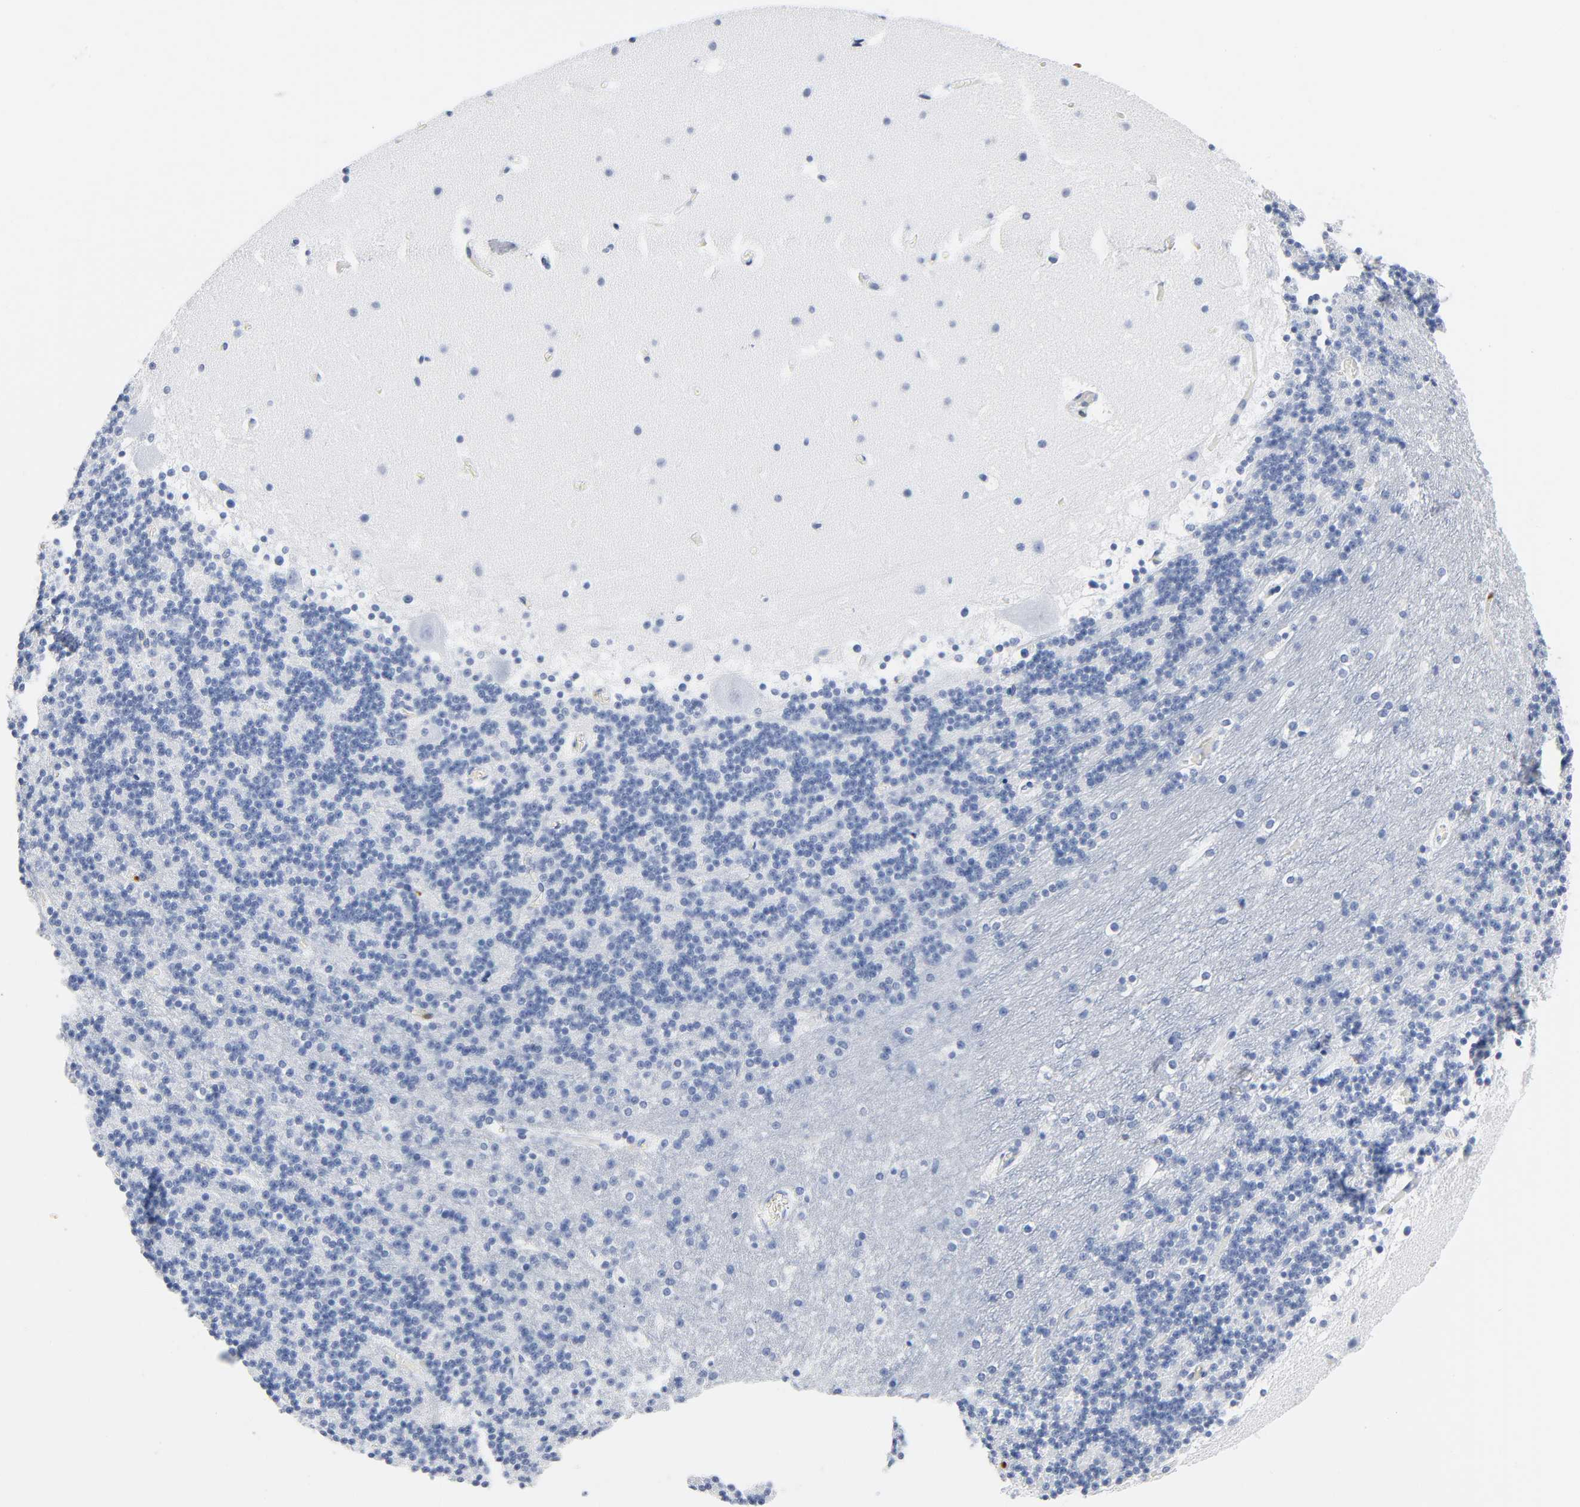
{"staining": {"intensity": "negative", "quantity": "none", "location": "none"}, "tissue": "cerebellum", "cell_type": "Cells in granular layer", "image_type": "normal", "snomed": [{"axis": "morphology", "description": "Normal tissue, NOS"}, {"axis": "topography", "description": "Cerebellum"}], "caption": "Immunohistochemical staining of normal cerebellum reveals no significant staining in cells in granular layer. (Stains: DAB (3,3'-diaminobenzidine) IHC with hematoxylin counter stain, Microscopy: brightfield microscopy at high magnification).", "gene": "DOK2", "patient": {"sex": "male", "age": 45}}